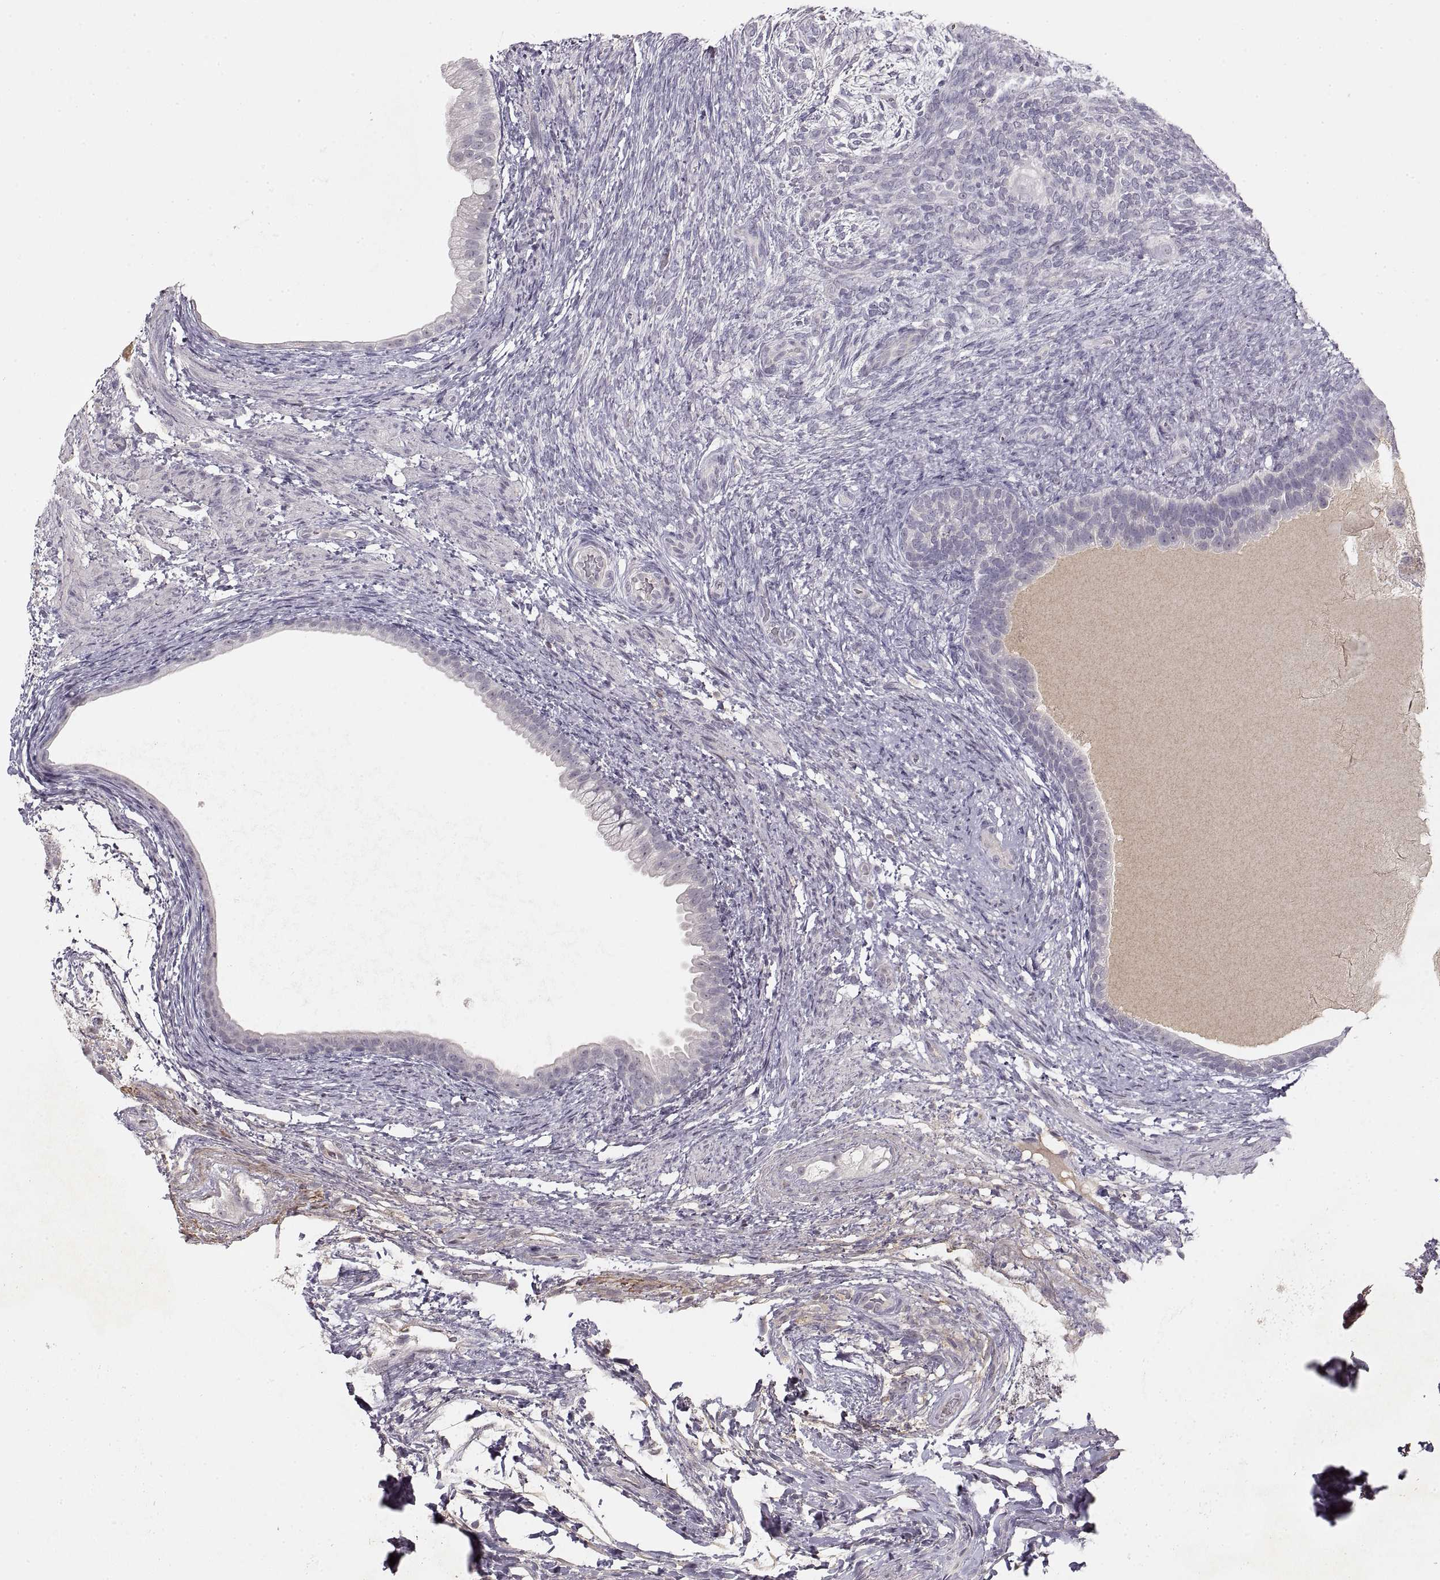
{"staining": {"intensity": "negative", "quantity": "none", "location": "none"}, "tissue": "testis cancer", "cell_type": "Tumor cells", "image_type": "cancer", "snomed": [{"axis": "morphology", "description": "Carcinoma, Embryonal, NOS"}, {"axis": "topography", "description": "Testis"}], "caption": "There is no significant staining in tumor cells of embryonal carcinoma (testis).", "gene": "ADAM11", "patient": {"sex": "male", "age": 24}}